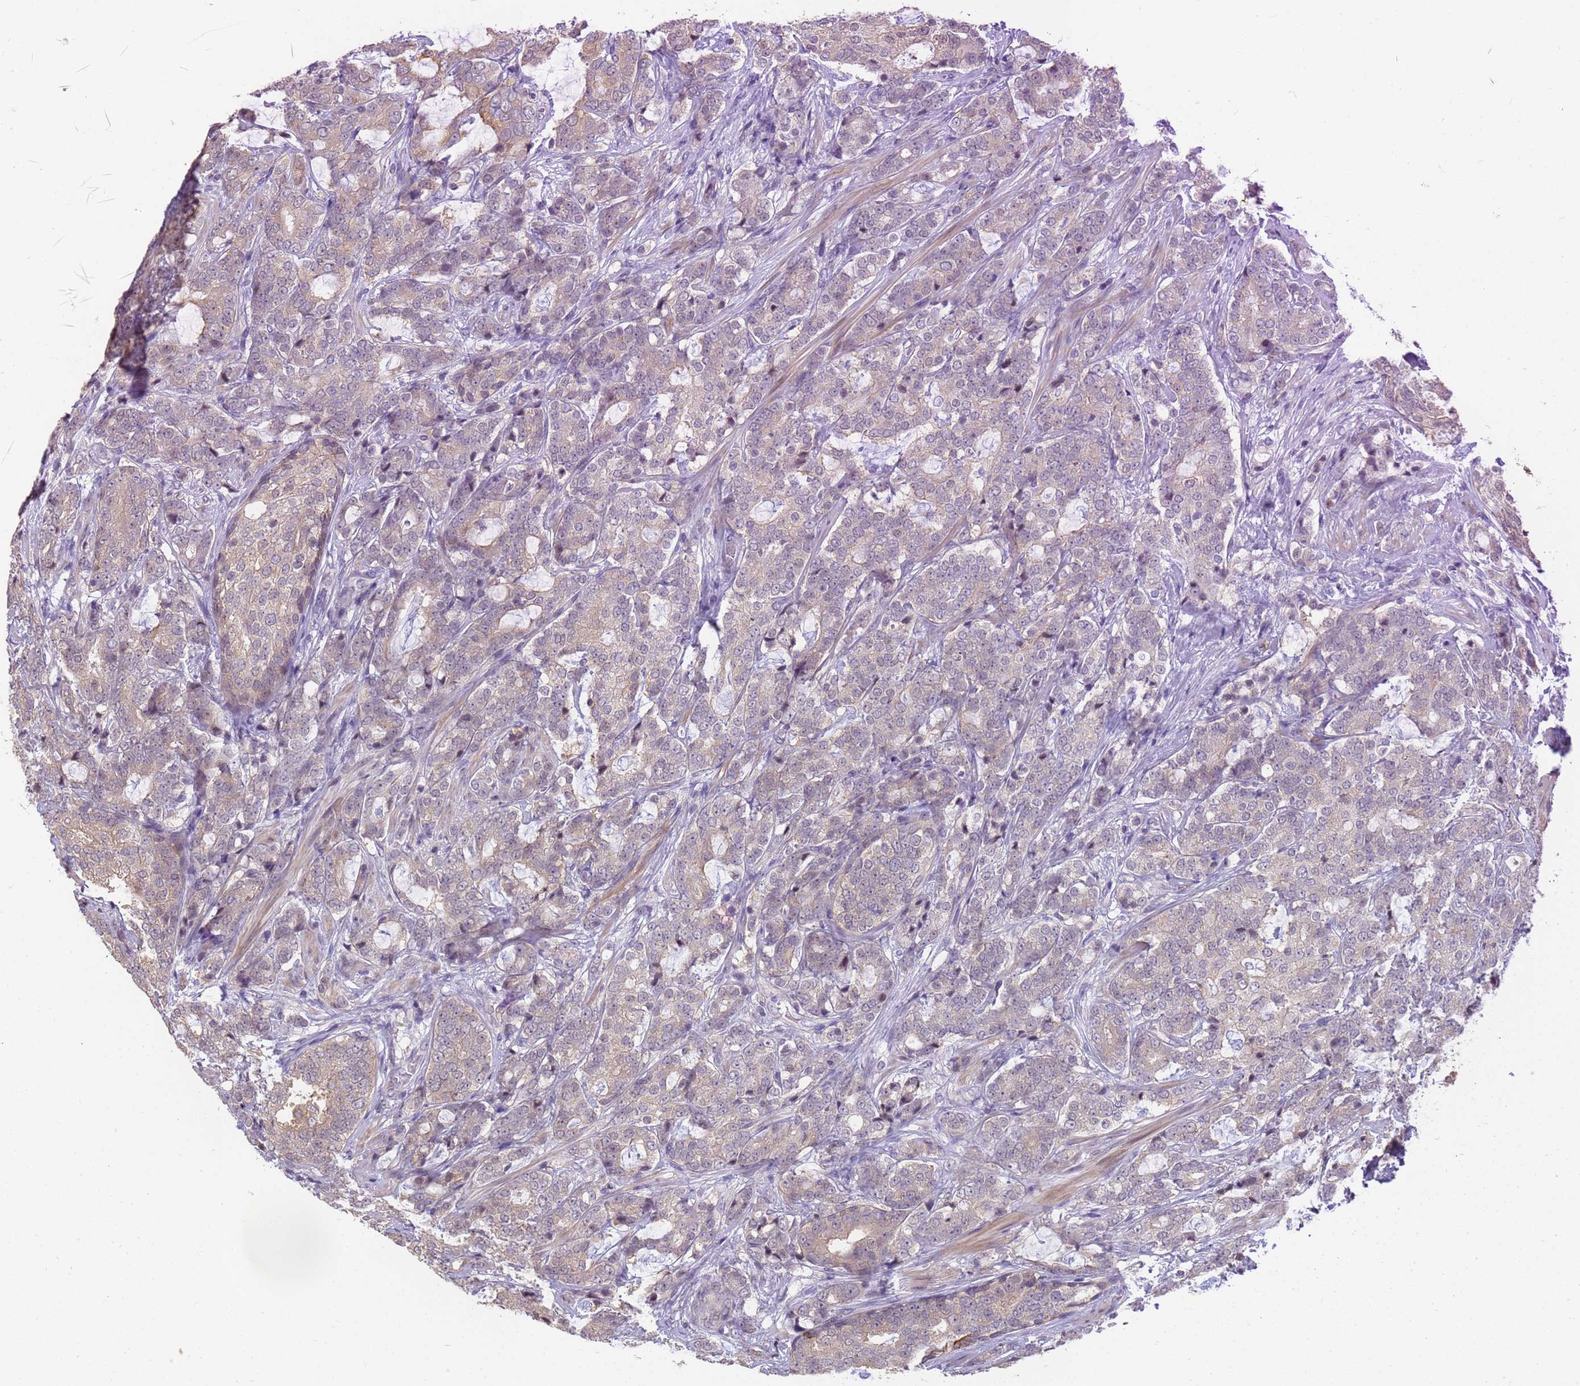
{"staining": {"intensity": "weak", "quantity": "<25%", "location": "cytoplasmic/membranous"}, "tissue": "prostate cancer", "cell_type": "Tumor cells", "image_type": "cancer", "snomed": [{"axis": "morphology", "description": "Adenocarcinoma, High grade"}, {"axis": "topography", "description": "Prostate"}], "caption": "The photomicrograph shows no staining of tumor cells in prostate cancer (adenocarcinoma (high-grade)).", "gene": "VWA3A", "patient": {"sex": "male", "age": 67}}